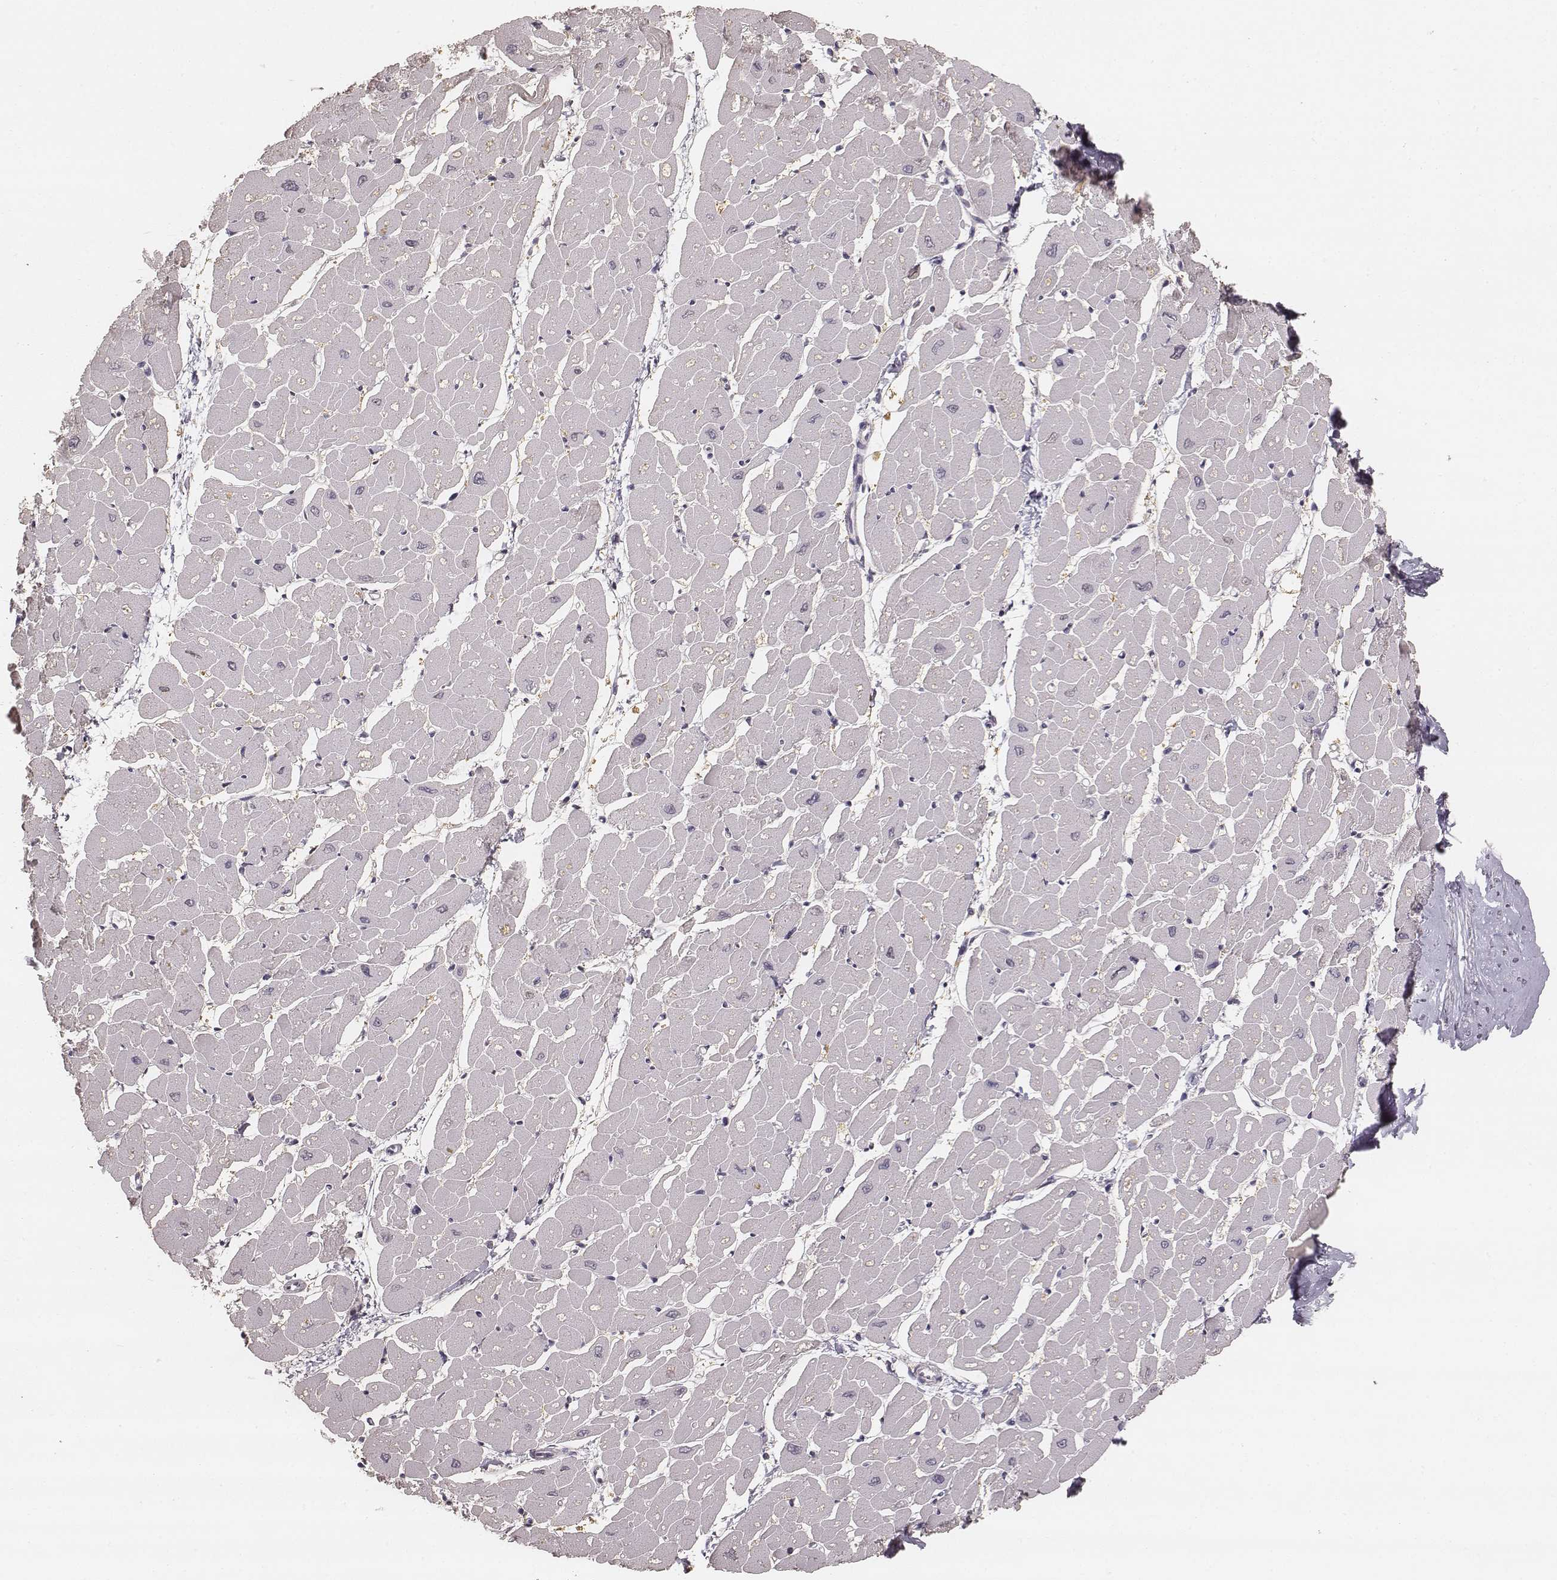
{"staining": {"intensity": "negative", "quantity": "none", "location": "none"}, "tissue": "heart muscle", "cell_type": "Cardiomyocytes", "image_type": "normal", "snomed": [{"axis": "morphology", "description": "Normal tissue, NOS"}, {"axis": "topography", "description": "Heart"}], "caption": "The histopathology image exhibits no staining of cardiomyocytes in normal heart muscle. (DAB (3,3'-diaminobenzidine) immunohistochemistry with hematoxylin counter stain).", "gene": "LY6K", "patient": {"sex": "male", "age": 57}}